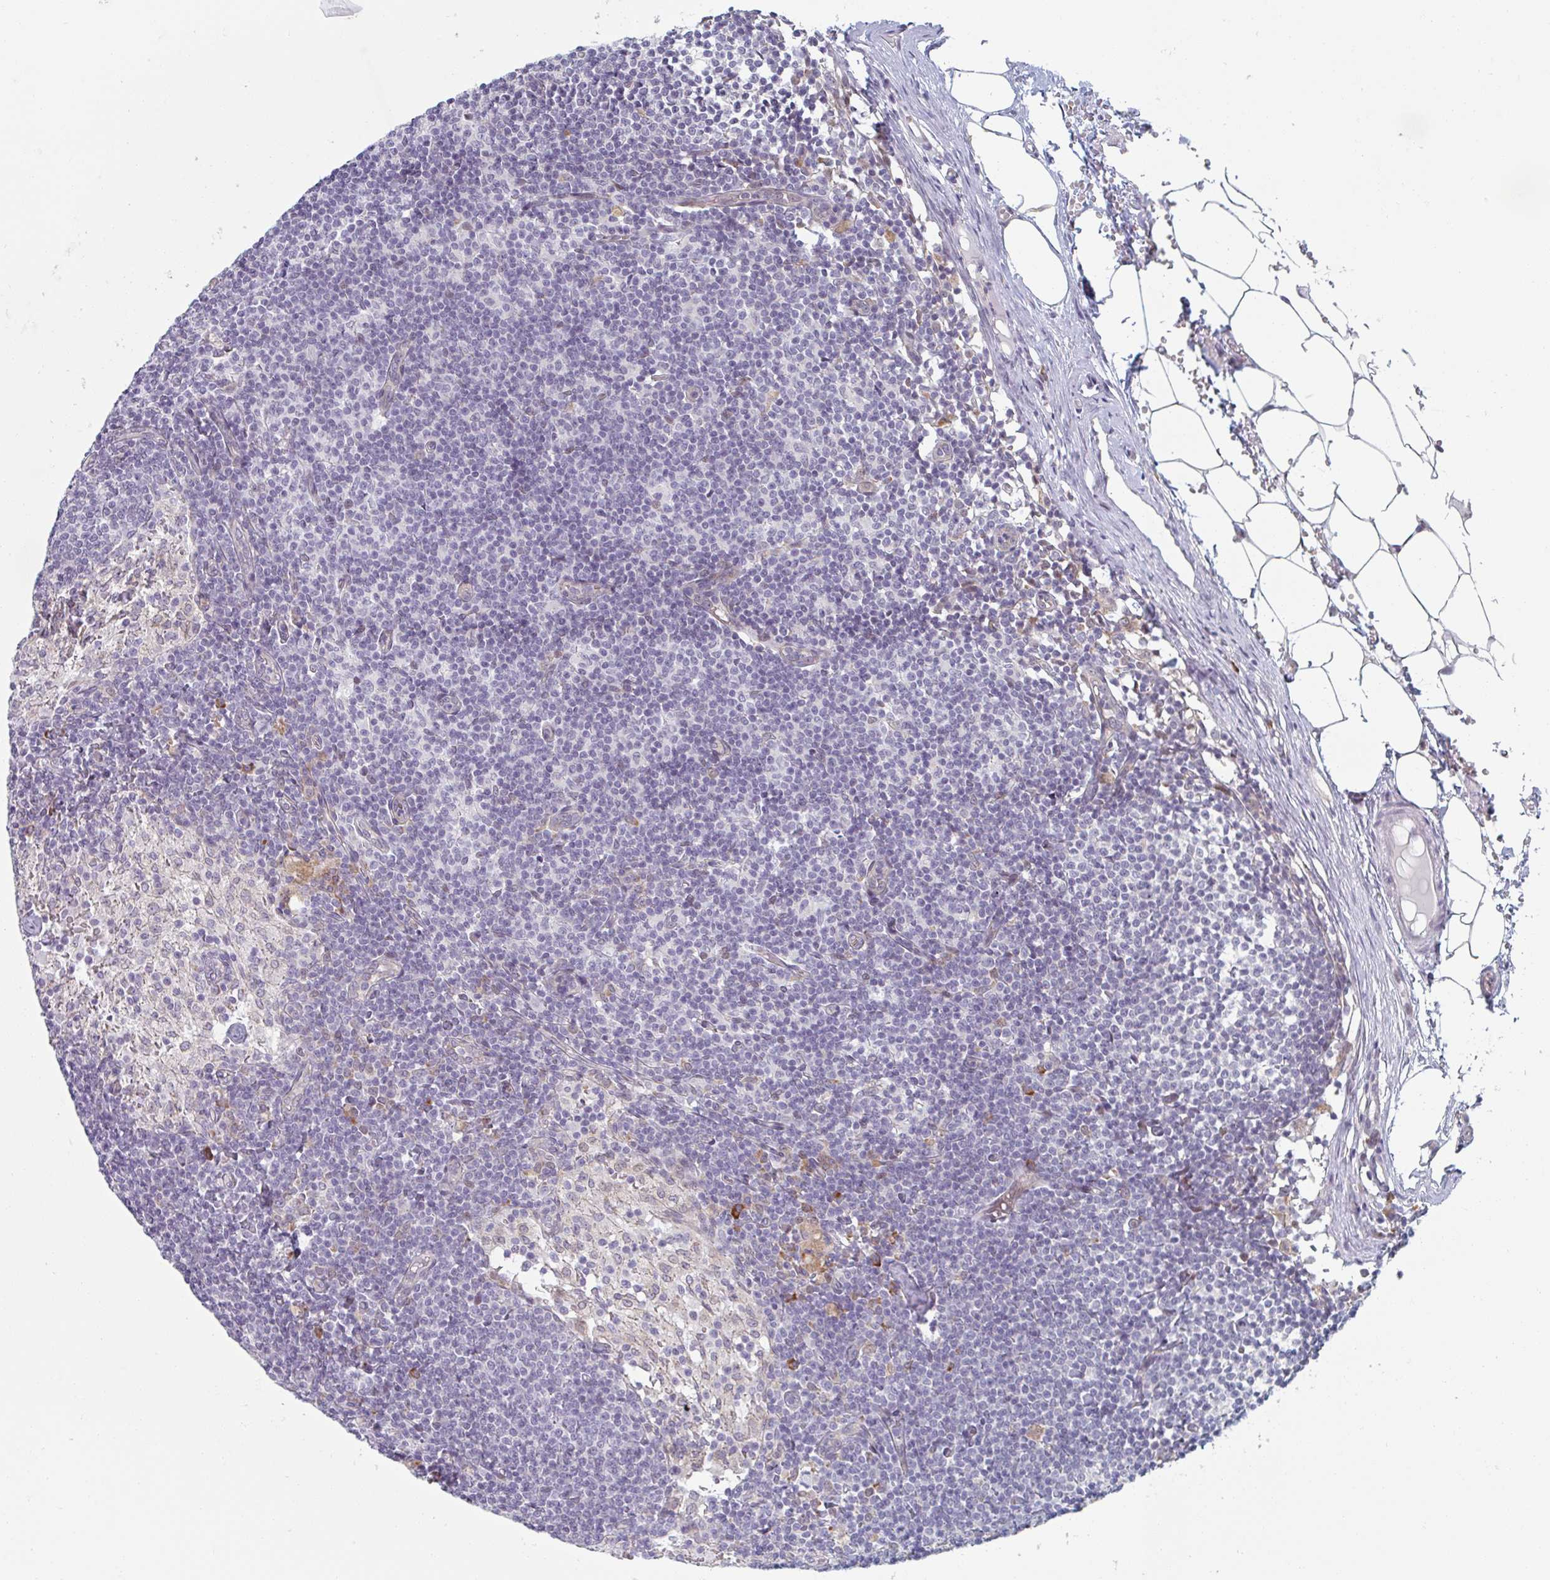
{"staining": {"intensity": "strong", "quantity": "<25%", "location": "cytoplasmic/membranous"}, "tissue": "lymph node", "cell_type": "Germinal center cells", "image_type": "normal", "snomed": [{"axis": "morphology", "description": "Normal tissue, NOS"}, {"axis": "topography", "description": "Lymph node"}], "caption": "A histopathology image of human lymph node stained for a protein demonstrates strong cytoplasmic/membranous brown staining in germinal center cells.", "gene": "TRAPPC10", "patient": {"sex": "male", "age": 49}}